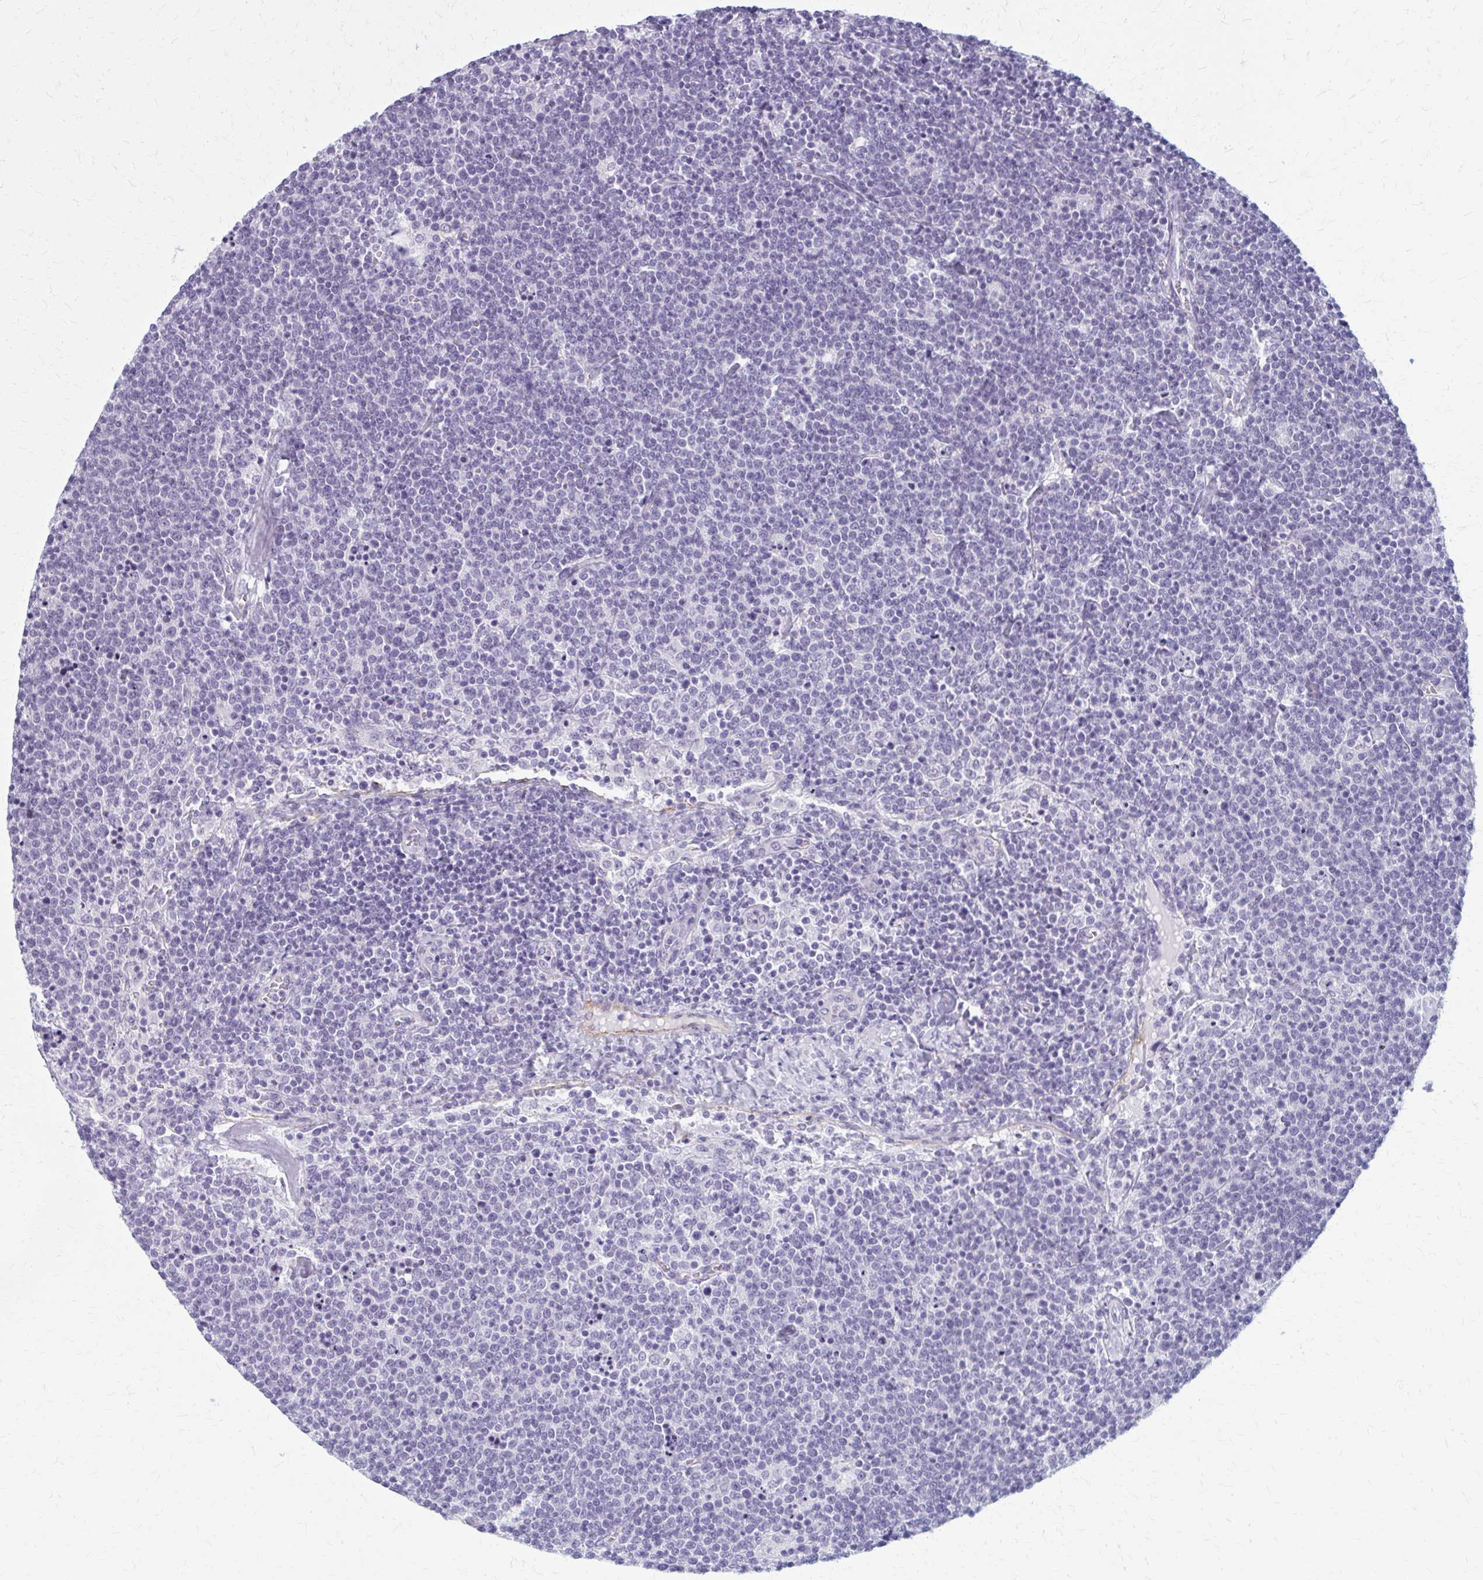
{"staining": {"intensity": "negative", "quantity": "none", "location": "none"}, "tissue": "lymphoma", "cell_type": "Tumor cells", "image_type": "cancer", "snomed": [{"axis": "morphology", "description": "Malignant lymphoma, non-Hodgkin's type, High grade"}, {"axis": "topography", "description": "Lymph node"}], "caption": "Immunohistochemistry (IHC) histopathology image of human lymphoma stained for a protein (brown), which demonstrates no expression in tumor cells.", "gene": "CASQ2", "patient": {"sex": "male", "age": 61}}